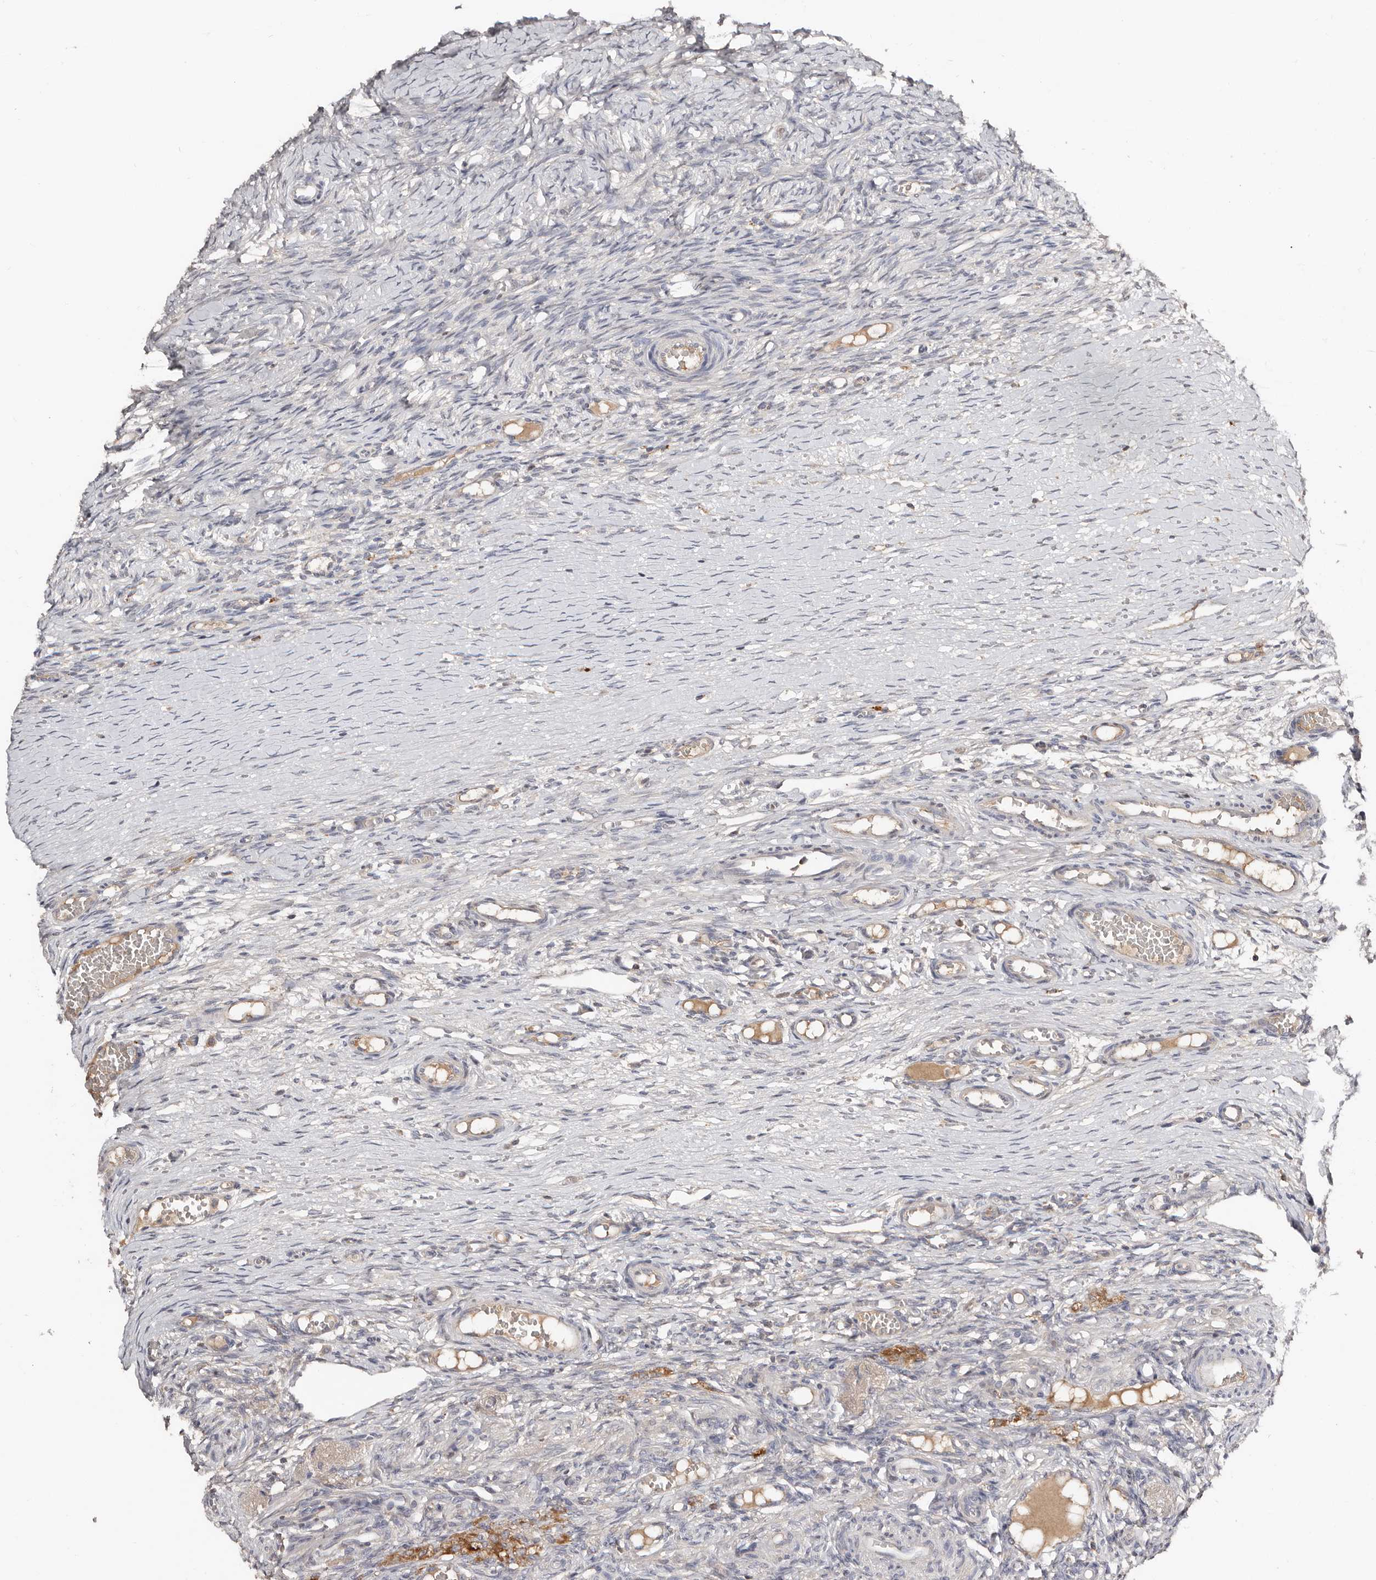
{"staining": {"intensity": "negative", "quantity": "none", "location": "none"}, "tissue": "ovary", "cell_type": "Ovarian stroma cells", "image_type": "normal", "snomed": [{"axis": "morphology", "description": "Adenocarcinoma, NOS"}, {"axis": "topography", "description": "Endometrium"}], "caption": "Protein analysis of unremarkable ovary exhibits no significant staining in ovarian stroma cells.", "gene": "SLC39A2", "patient": {"sex": "female", "age": 32}}